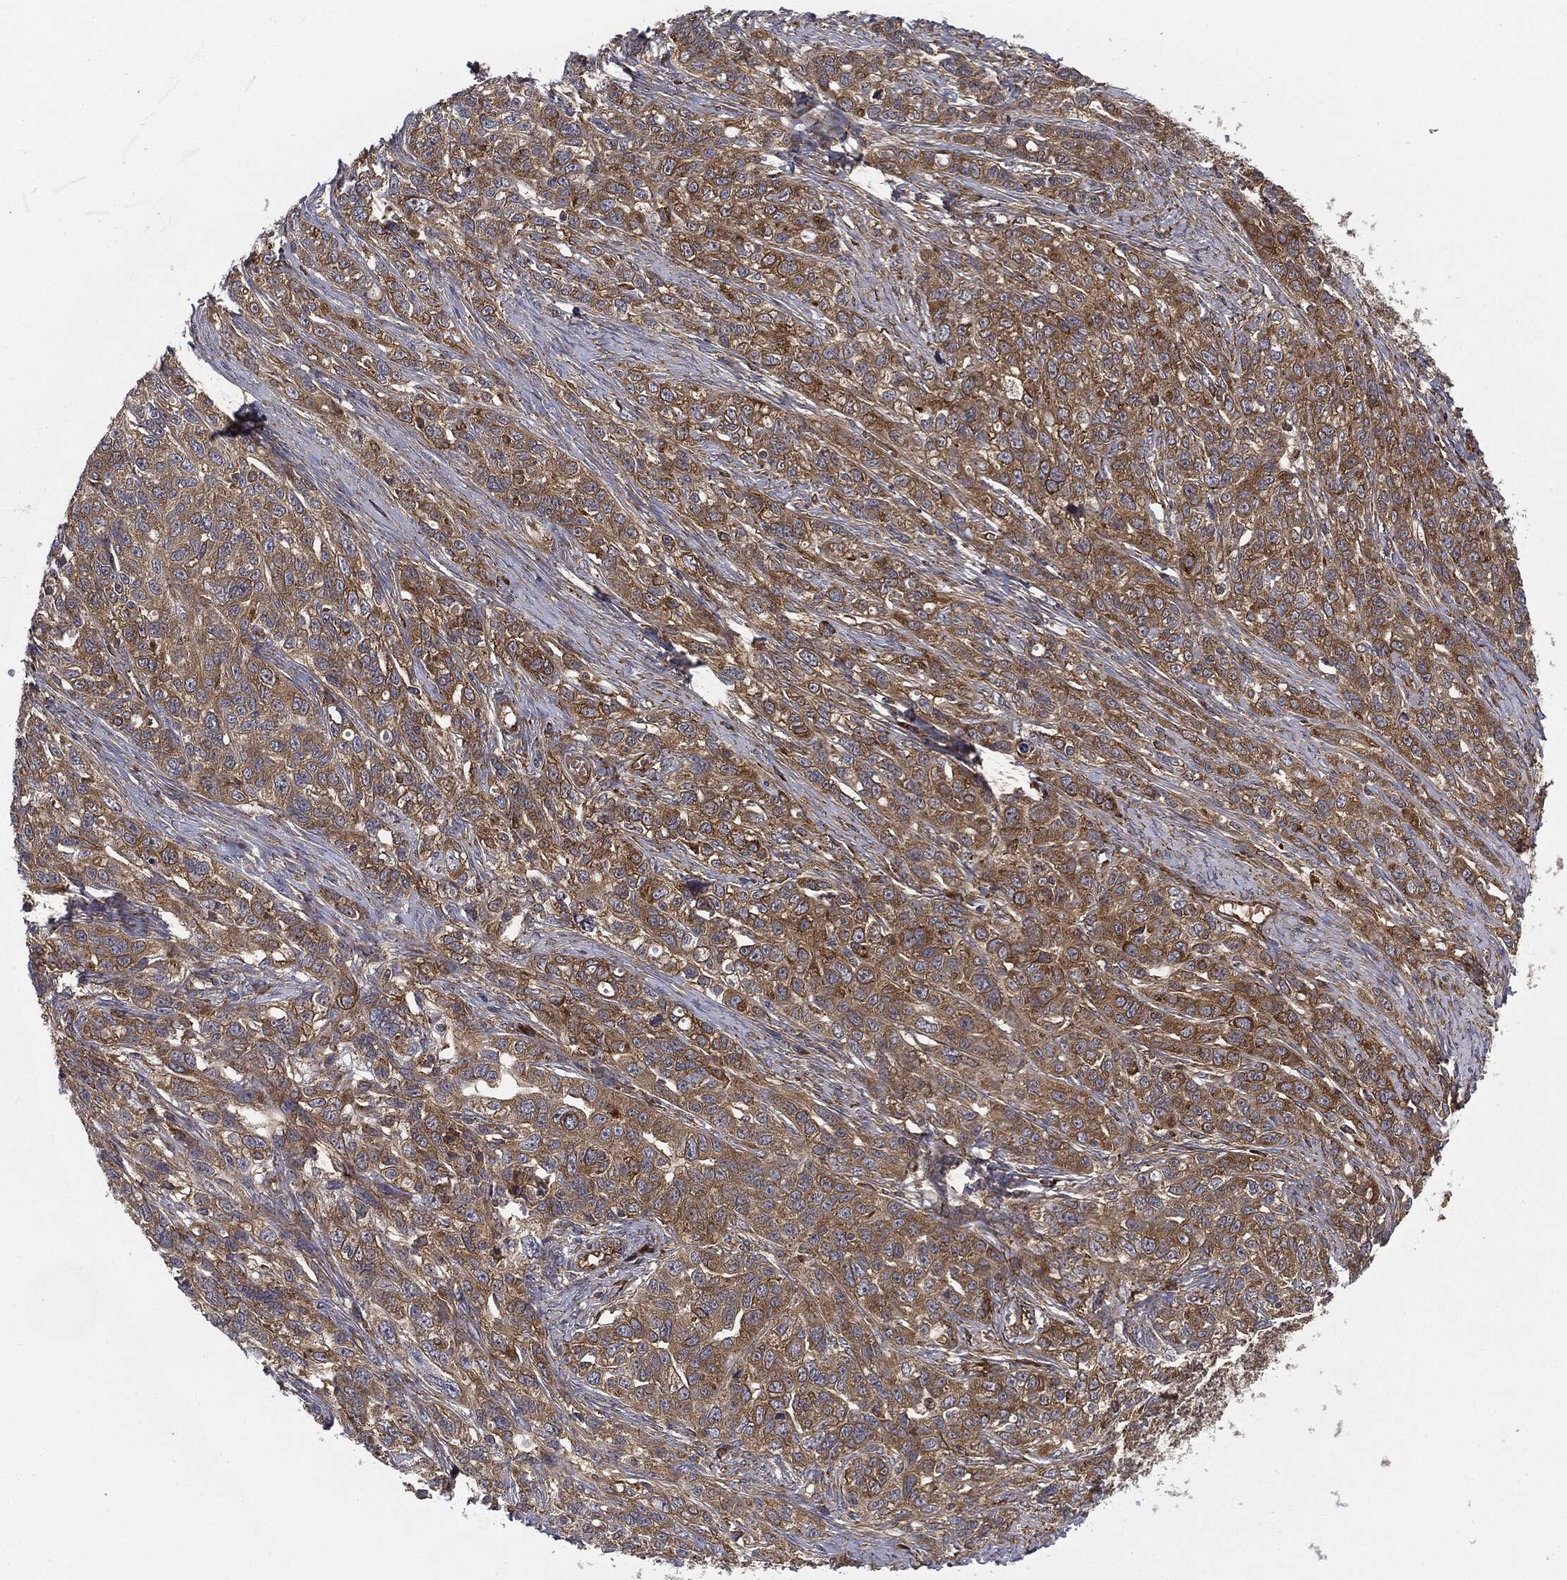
{"staining": {"intensity": "moderate", "quantity": ">75%", "location": "cytoplasmic/membranous"}, "tissue": "ovarian cancer", "cell_type": "Tumor cells", "image_type": "cancer", "snomed": [{"axis": "morphology", "description": "Cystadenocarcinoma, serous, NOS"}, {"axis": "topography", "description": "Ovary"}], "caption": "Immunohistochemistry (IHC) photomicrograph of ovarian cancer stained for a protein (brown), which displays medium levels of moderate cytoplasmic/membranous expression in about >75% of tumor cells.", "gene": "EIF2AK2", "patient": {"sex": "female", "age": 71}}